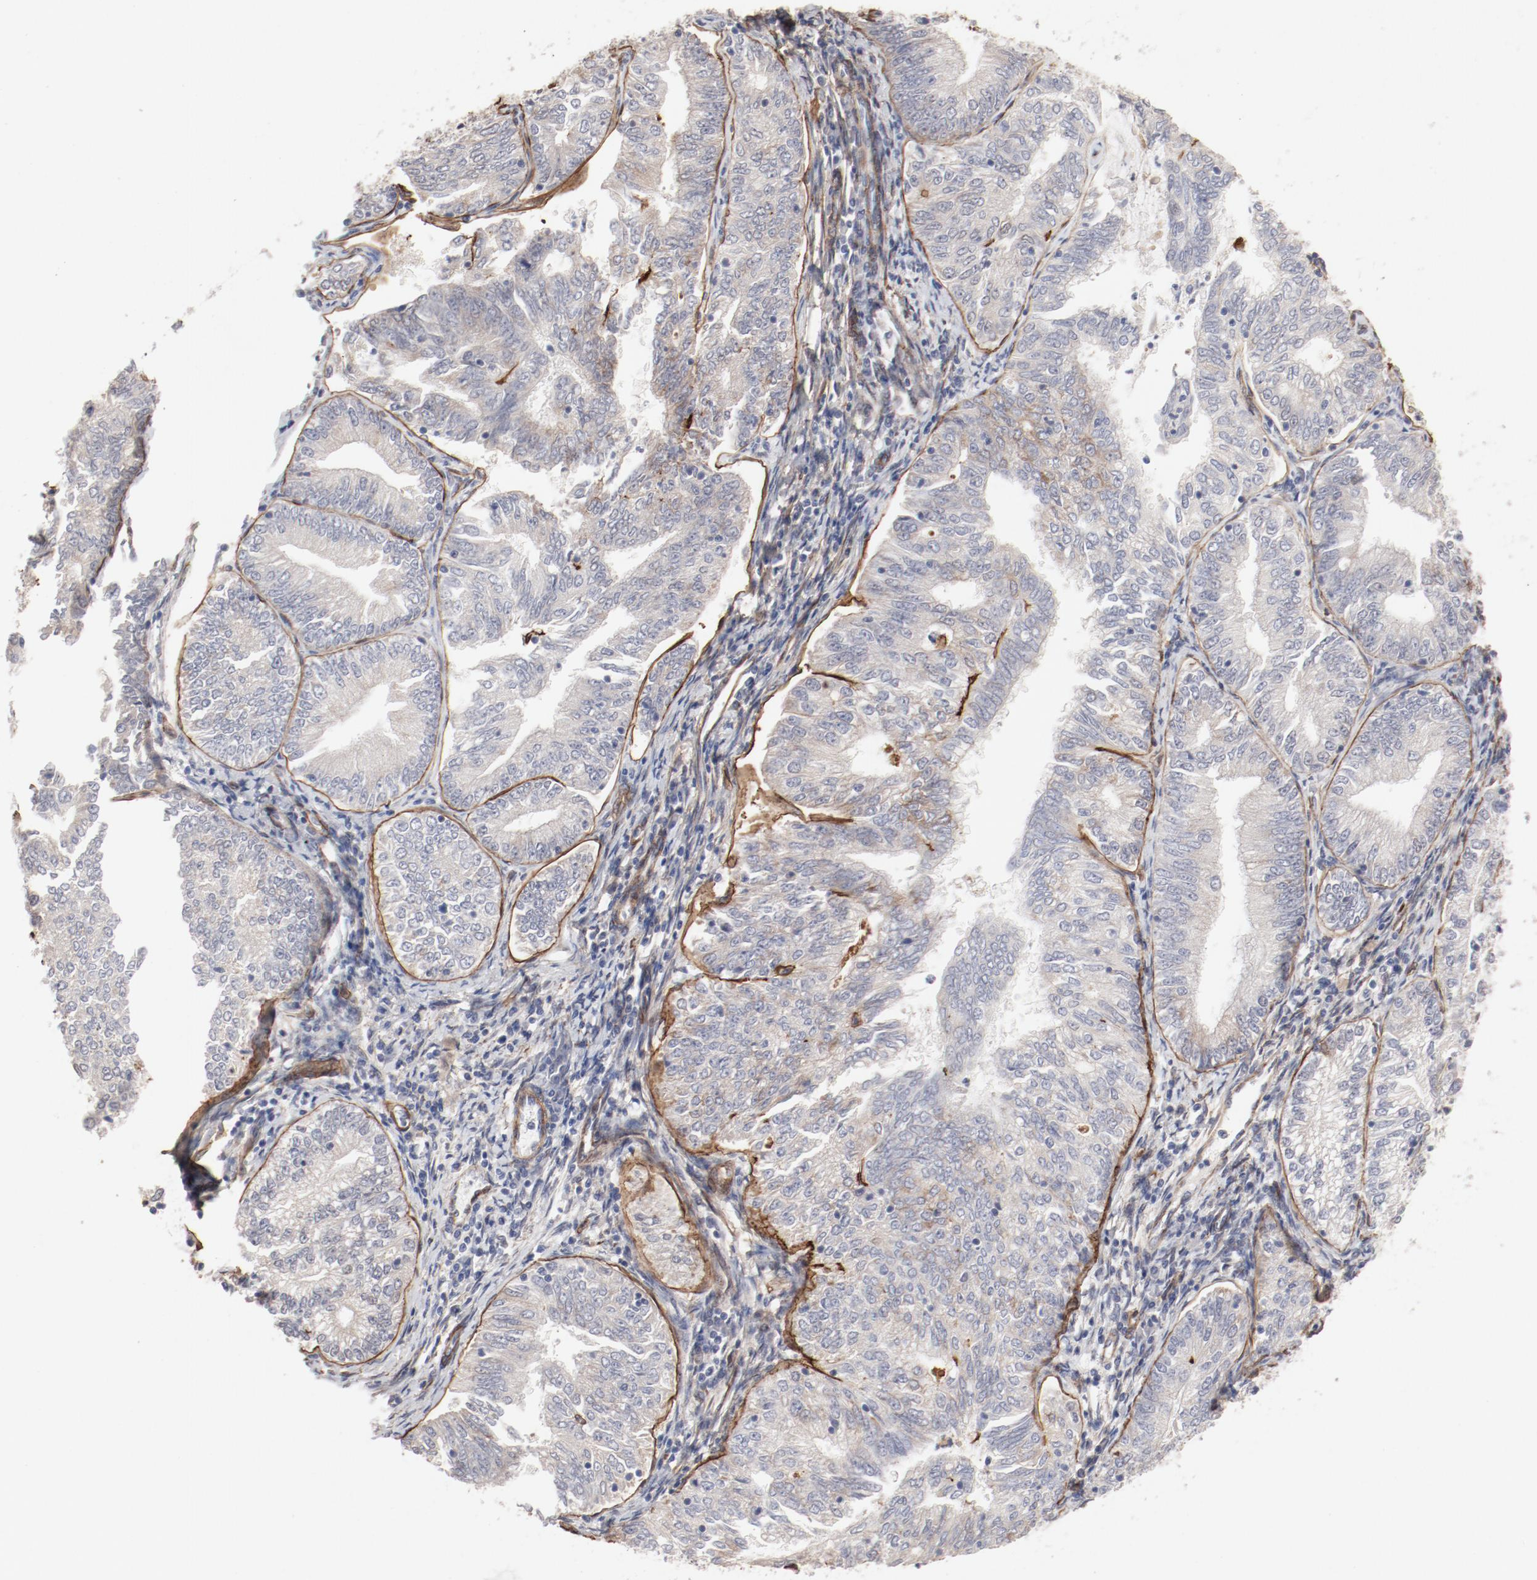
{"staining": {"intensity": "negative", "quantity": "none", "location": "none"}, "tissue": "endometrial cancer", "cell_type": "Tumor cells", "image_type": "cancer", "snomed": [{"axis": "morphology", "description": "Adenocarcinoma, NOS"}, {"axis": "topography", "description": "Endometrium"}], "caption": "This is a micrograph of immunohistochemistry (IHC) staining of endometrial adenocarcinoma, which shows no staining in tumor cells. (Stains: DAB (3,3'-diaminobenzidine) immunohistochemistry (IHC) with hematoxylin counter stain, Microscopy: brightfield microscopy at high magnification).", "gene": "MAGED4", "patient": {"sex": "female", "age": 69}}